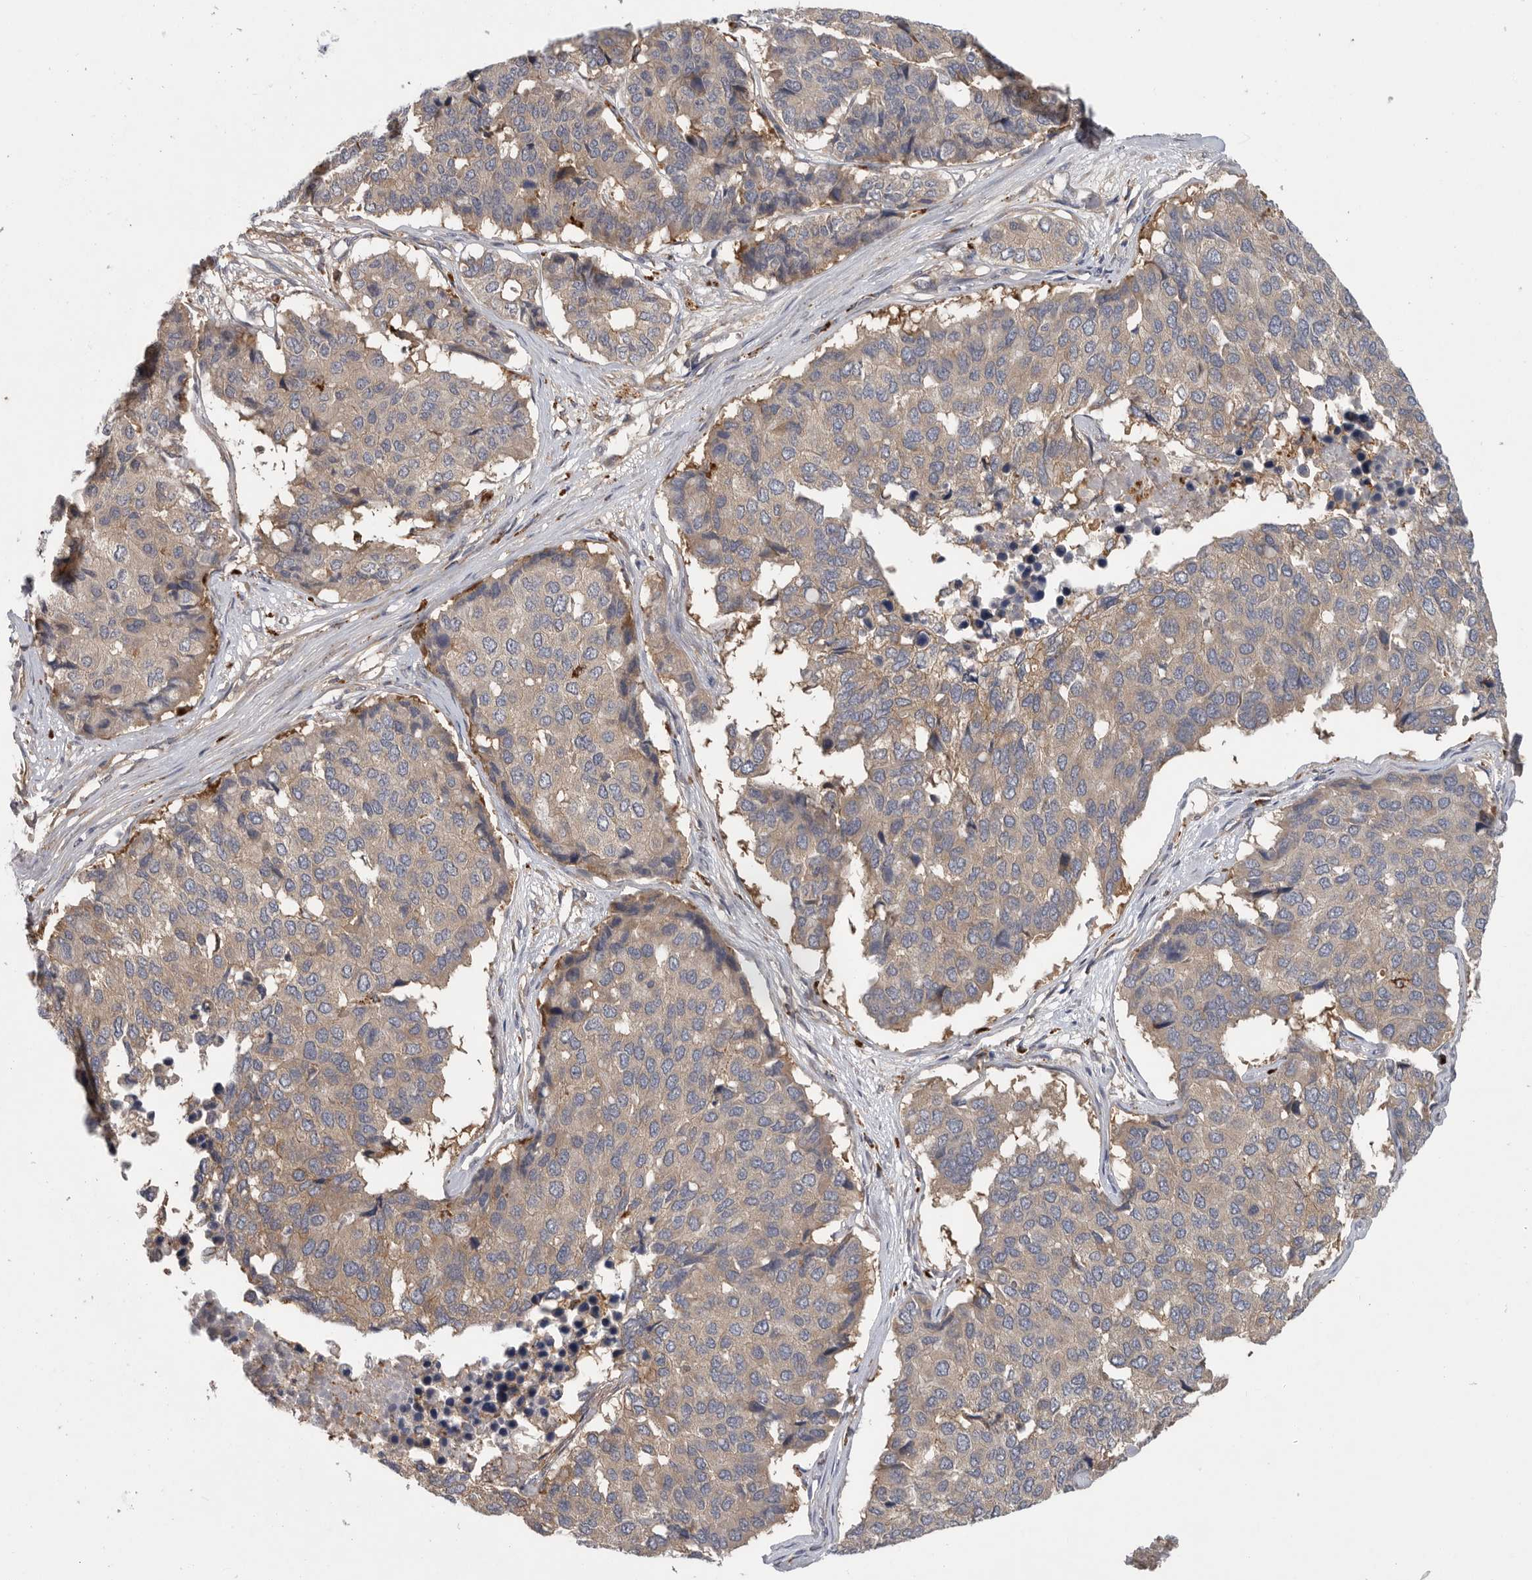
{"staining": {"intensity": "weak", "quantity": "<25%", "location": "cytoplasmic/membranous"}, "tissue": "pancreatic cancer", "cell_type": "Tumor cells", "image_type": "cancer", "snomed": [{"axis": "morphology", "description": "Adenocarcinoma, NOS"}, {"axis": "topography", "description": "Pancreas"}], "caption": "This micrograph is of pancreatic cancer (adenocarcinoma) stained with IHC to label a protein in brown with the nuclei are counter-stained blue. There is no positivity in tumor cells.", "gene": "C1orf109", "patient": {"sex": "male", "age": 50}}